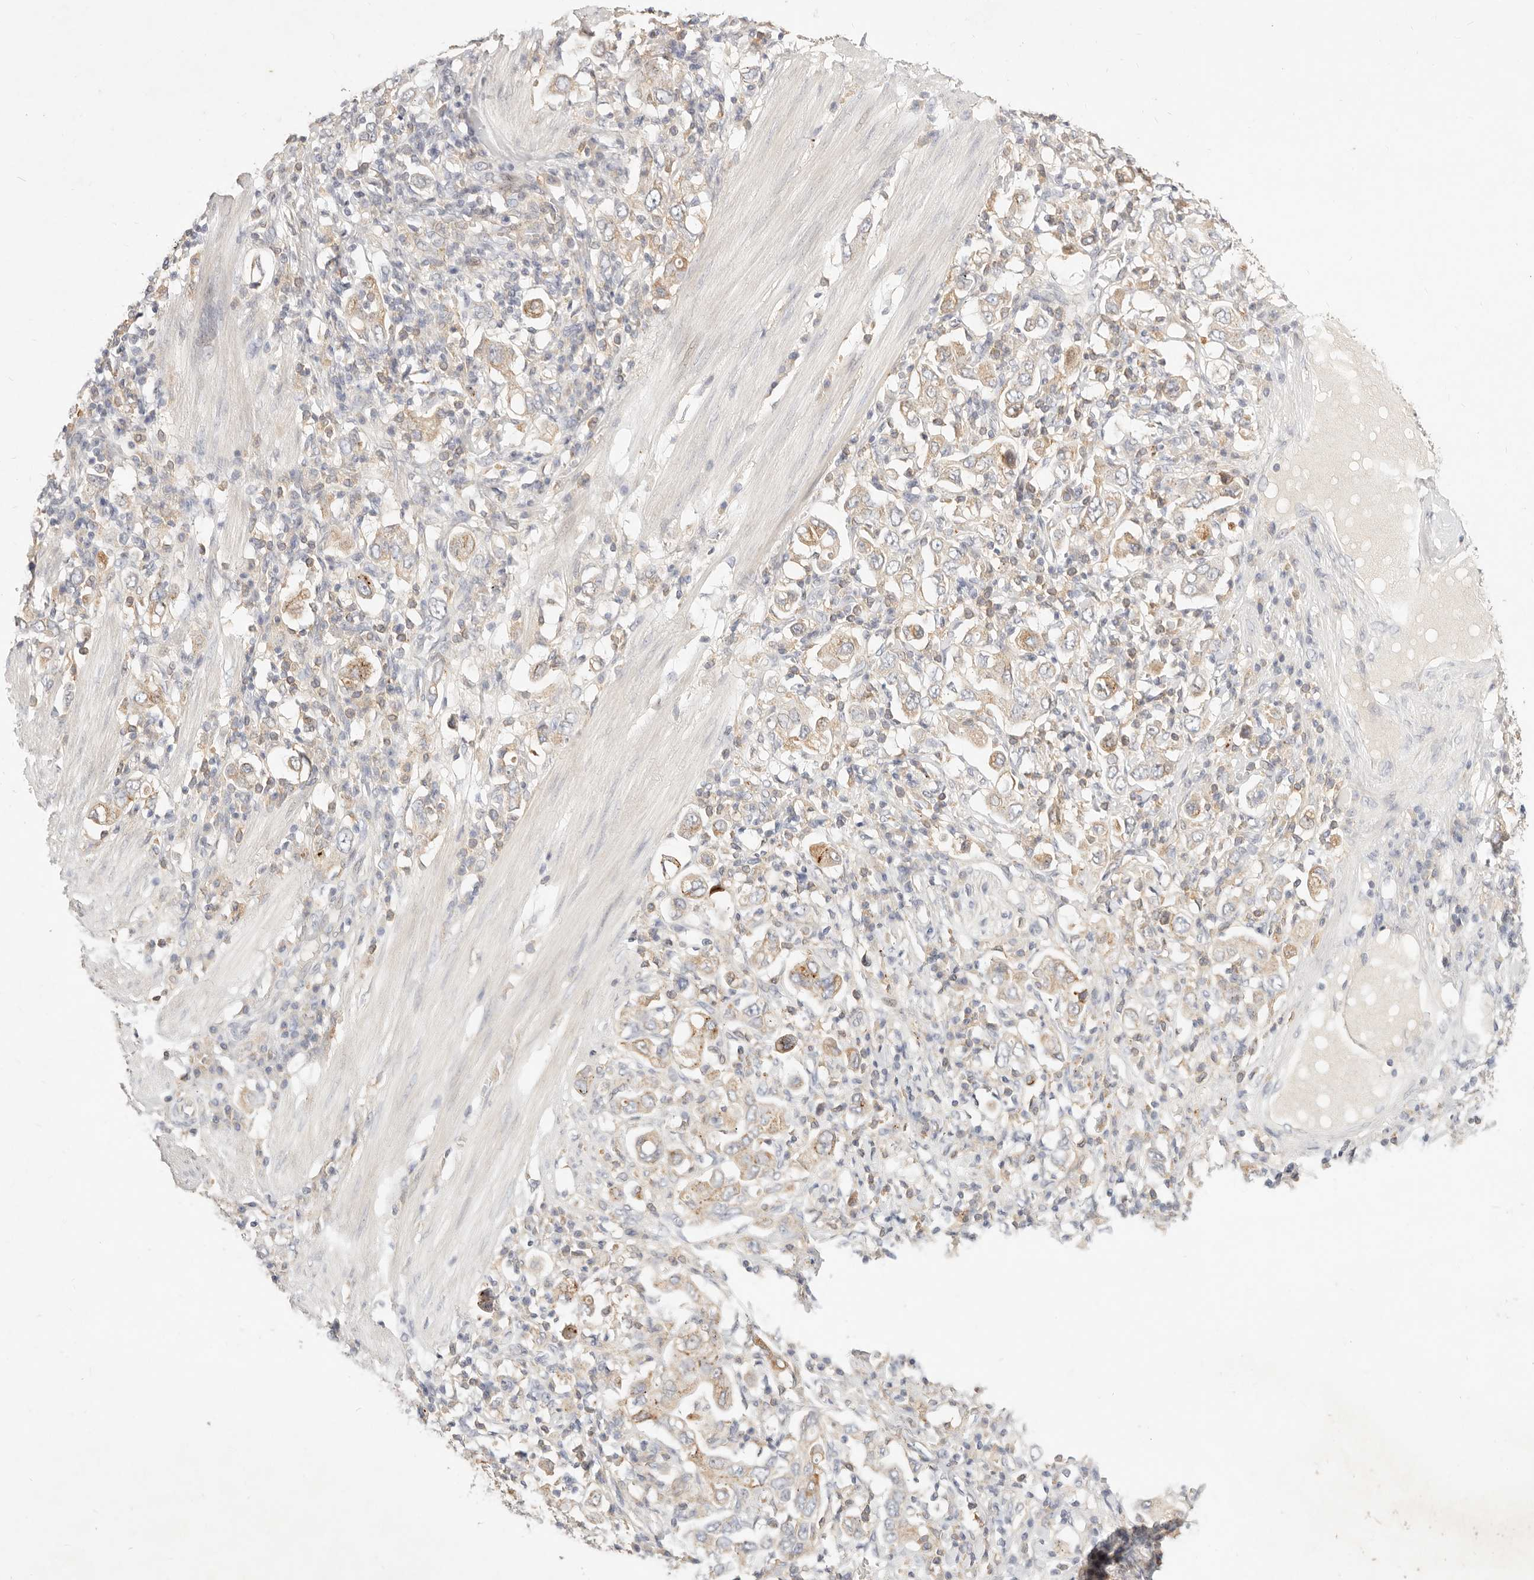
{"staining": {"intensity": "weak", "quantity": "25%-75%", "location": "cytoplasmic/membranous"}, "tissue": "stomach cancer", "cell_type": "Tumor cells", "image_type": "cancer", "snomed": [{"axis": "morphology", "description": "Adenocarcinoma, NOS"}, {"axis": "topography", "description": "Stomach, upper"}], "caption": "Adenocarcinoma (stomach) tissue exhibits weak cytoplasmic/membranous expression in about 25%-75% of tumor cells, visualized by immunohistochemistry.", "gene": "ACOX1", "patient": {"sex": "male", "age": 62}}